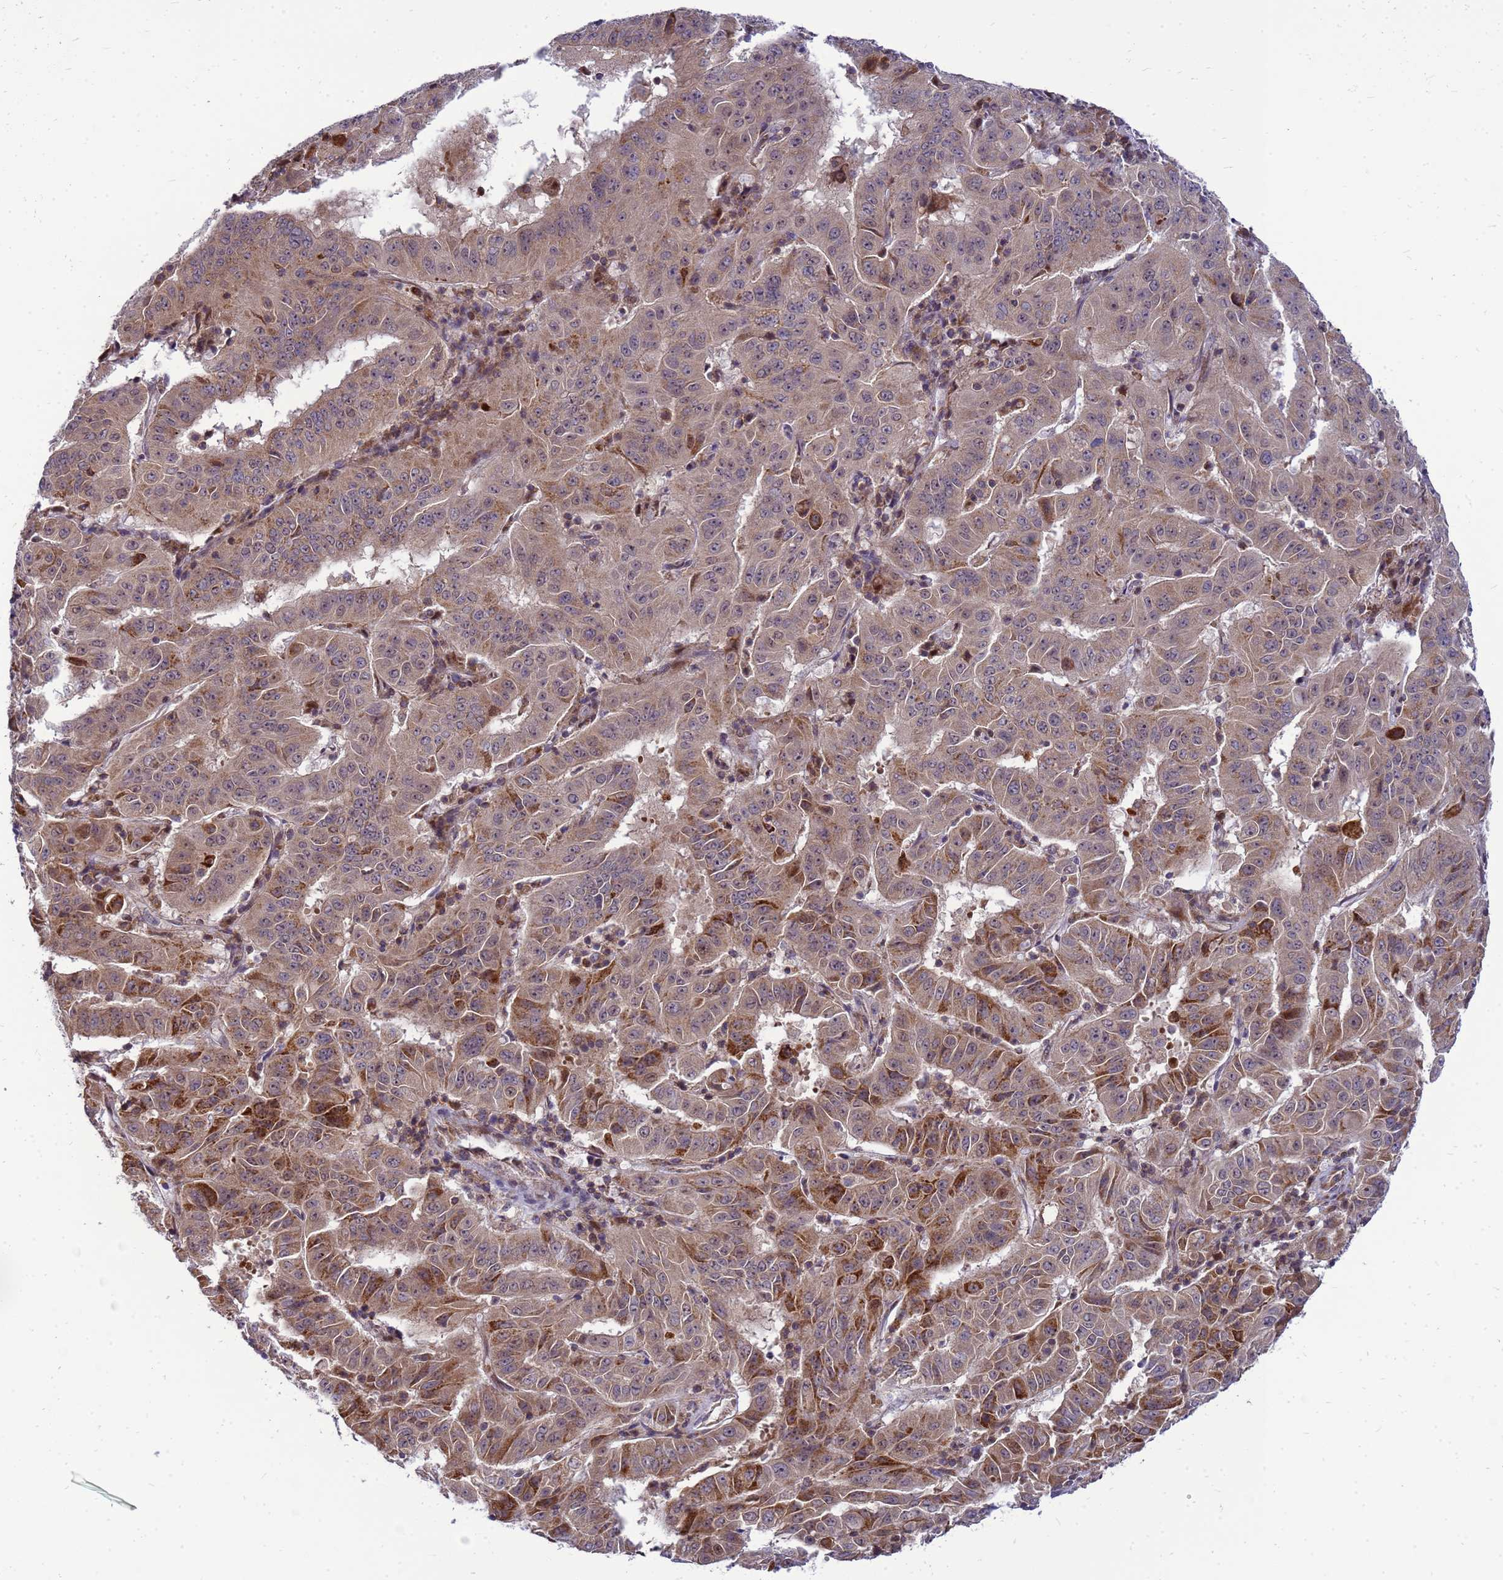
{"staining": {"intensity": "moderate", "quantity": ">75%", "location": "cytoplasmic/membranous"}, "tissue": "pancreatic cancer", "cell_type": "Tumor cells", "image_type": "cancer", "snomed": [{"axis": "morphology", "description": "Adenocarcinoma, NOS"}, {"axis": "topography", "description": "Pancreas"}], "caption": "Protein expression analysis of human adenocarcinoma (pancreatic) reveals moderate cytoplasmic/membranous expression in approximately >75% of tumor cells. The staining is performed using DAB (3,3'-diaminobenzidine) brown chromogen to label protein expression. The nuclei are counter-stained blue using hematoxylin.", "gene": "C12orf43", "patient": {"sex": "male", "age": 63}}